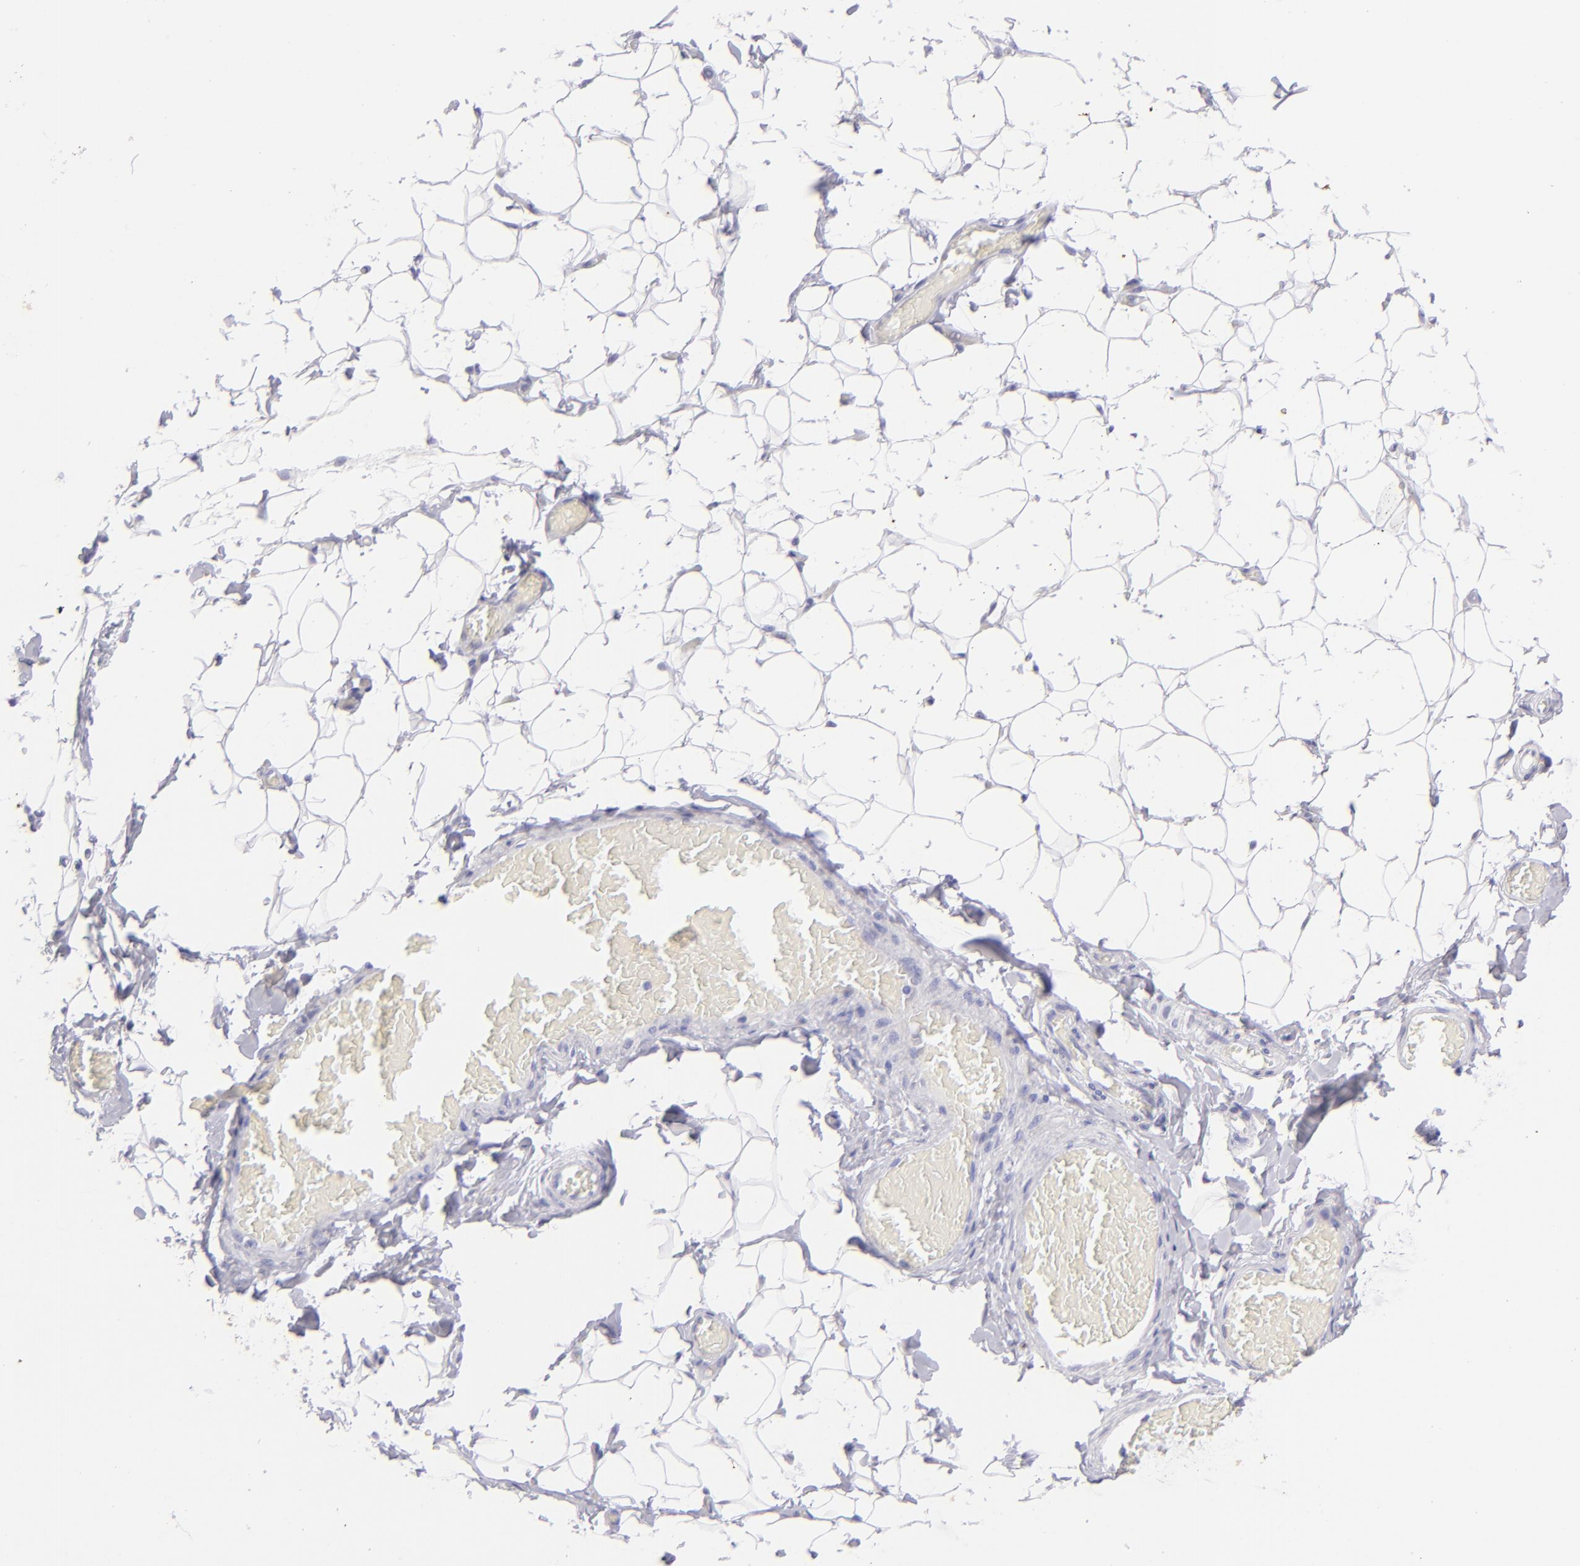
{"staining": {"intensity": "negative", "quantity": "none", "location": "none"}, "tissue": "adipose tissue", "cell_type": "Adipocytes", "image_type": "normal", "snomed": [{"axis": "morphology", "description": "Normal tissue, NOS"}, {"axis": "topography", "description": "Soft tissue"}], "caption": "There is no significant positivity in adipocytes of adipose tissue. The staining is performed using DAB brown chromogen with nuclei counter-stained in using hematoxylin.", "gene": "SLC1A3", "patient": {"sex": "male", "age": 26}}